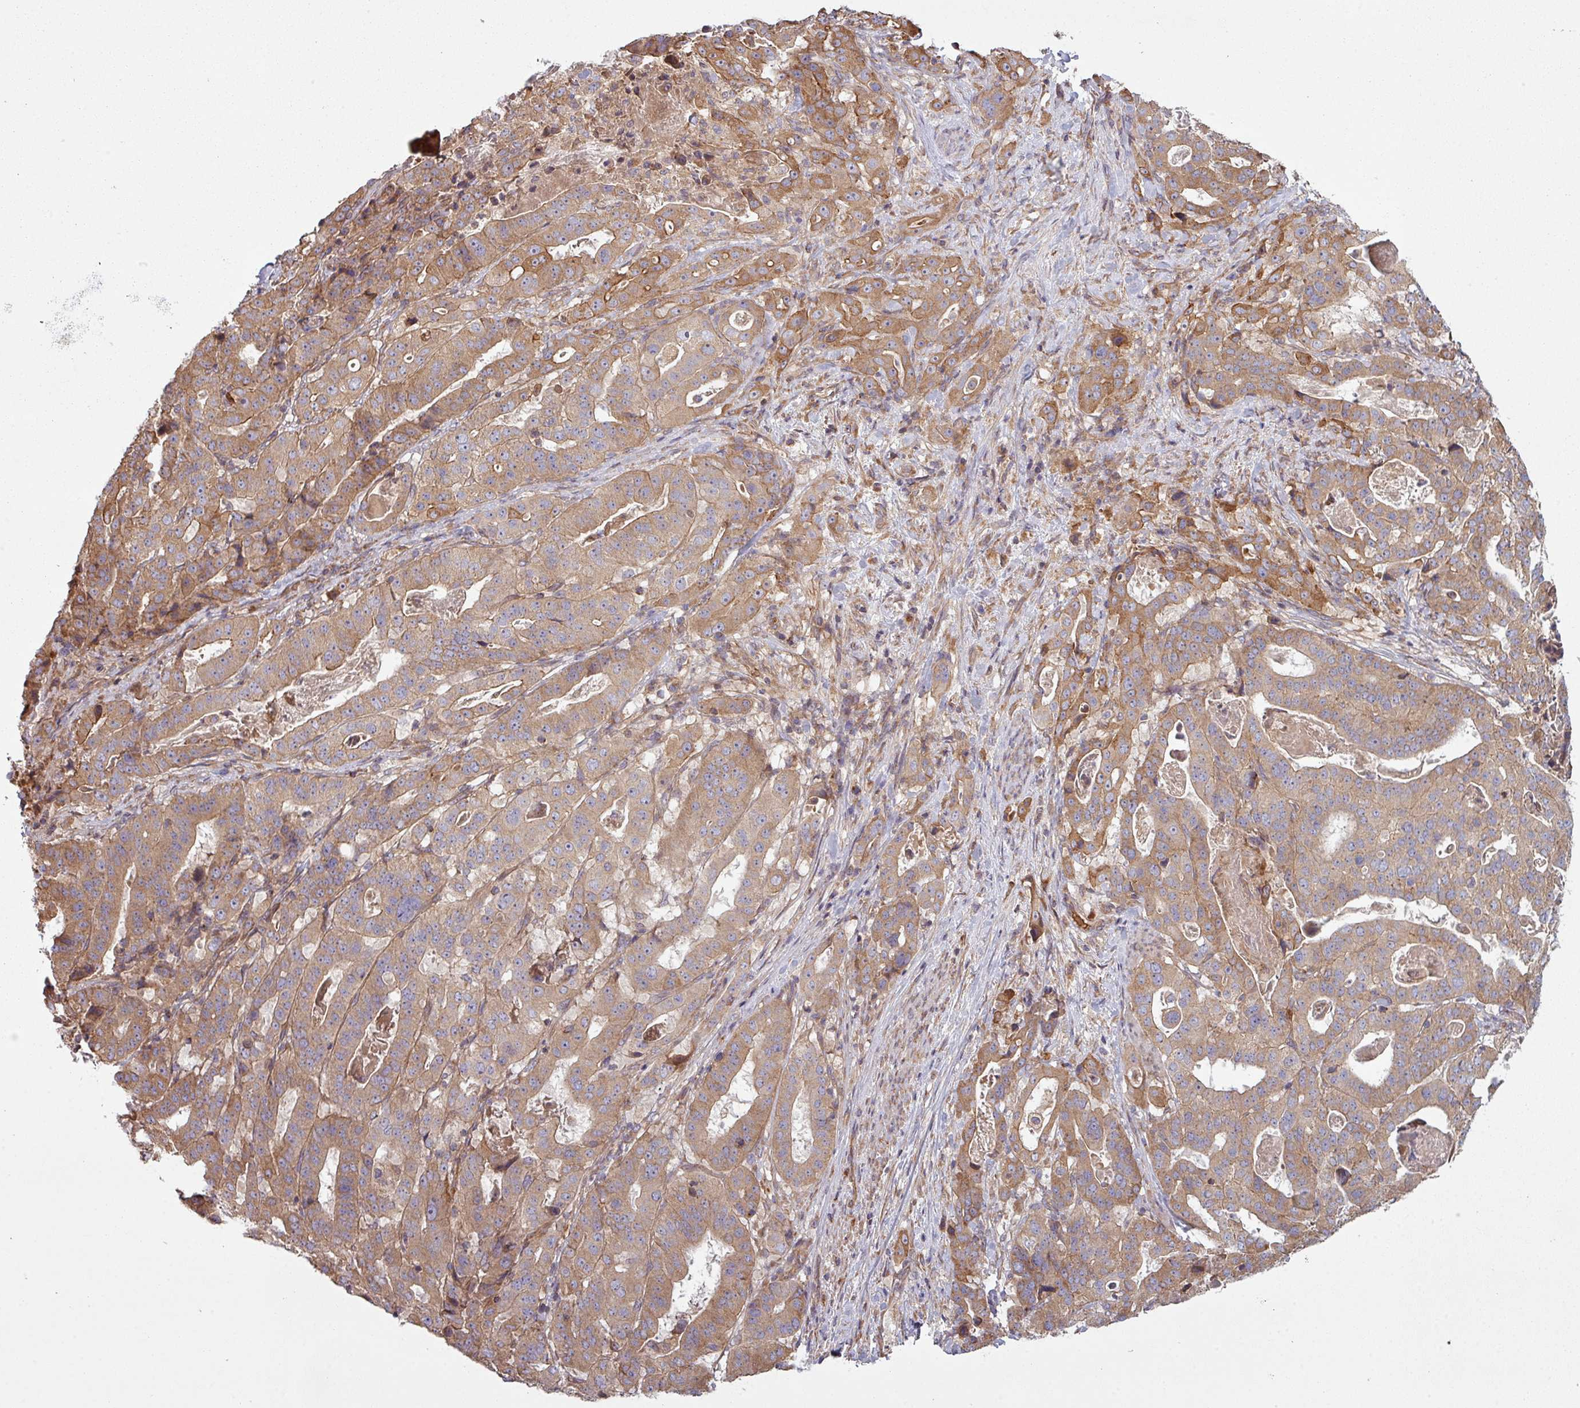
{"staining": {"intensity": "moderate", "quantity": ">75%", "location": "cytoplasmic/membranous"}, "tissue": "stomach cancer", "cell_type": "Tumor cells", "image_type": "cancer", "snomed": [{"axis": "morphology", "description": "Adenocarcinoma, NOS"}, {"axis": "topography", "description": "Stomach"}], "caption": "A photomicrograph of human stomach adenocarcinoma stained for a protein displays moderate cytoplasmic/membranous brown staining in tumor cells. Nuclei are stained in blue.", "gene": "SNRNP25", "patient": {"sex": "male", "age": 48}}